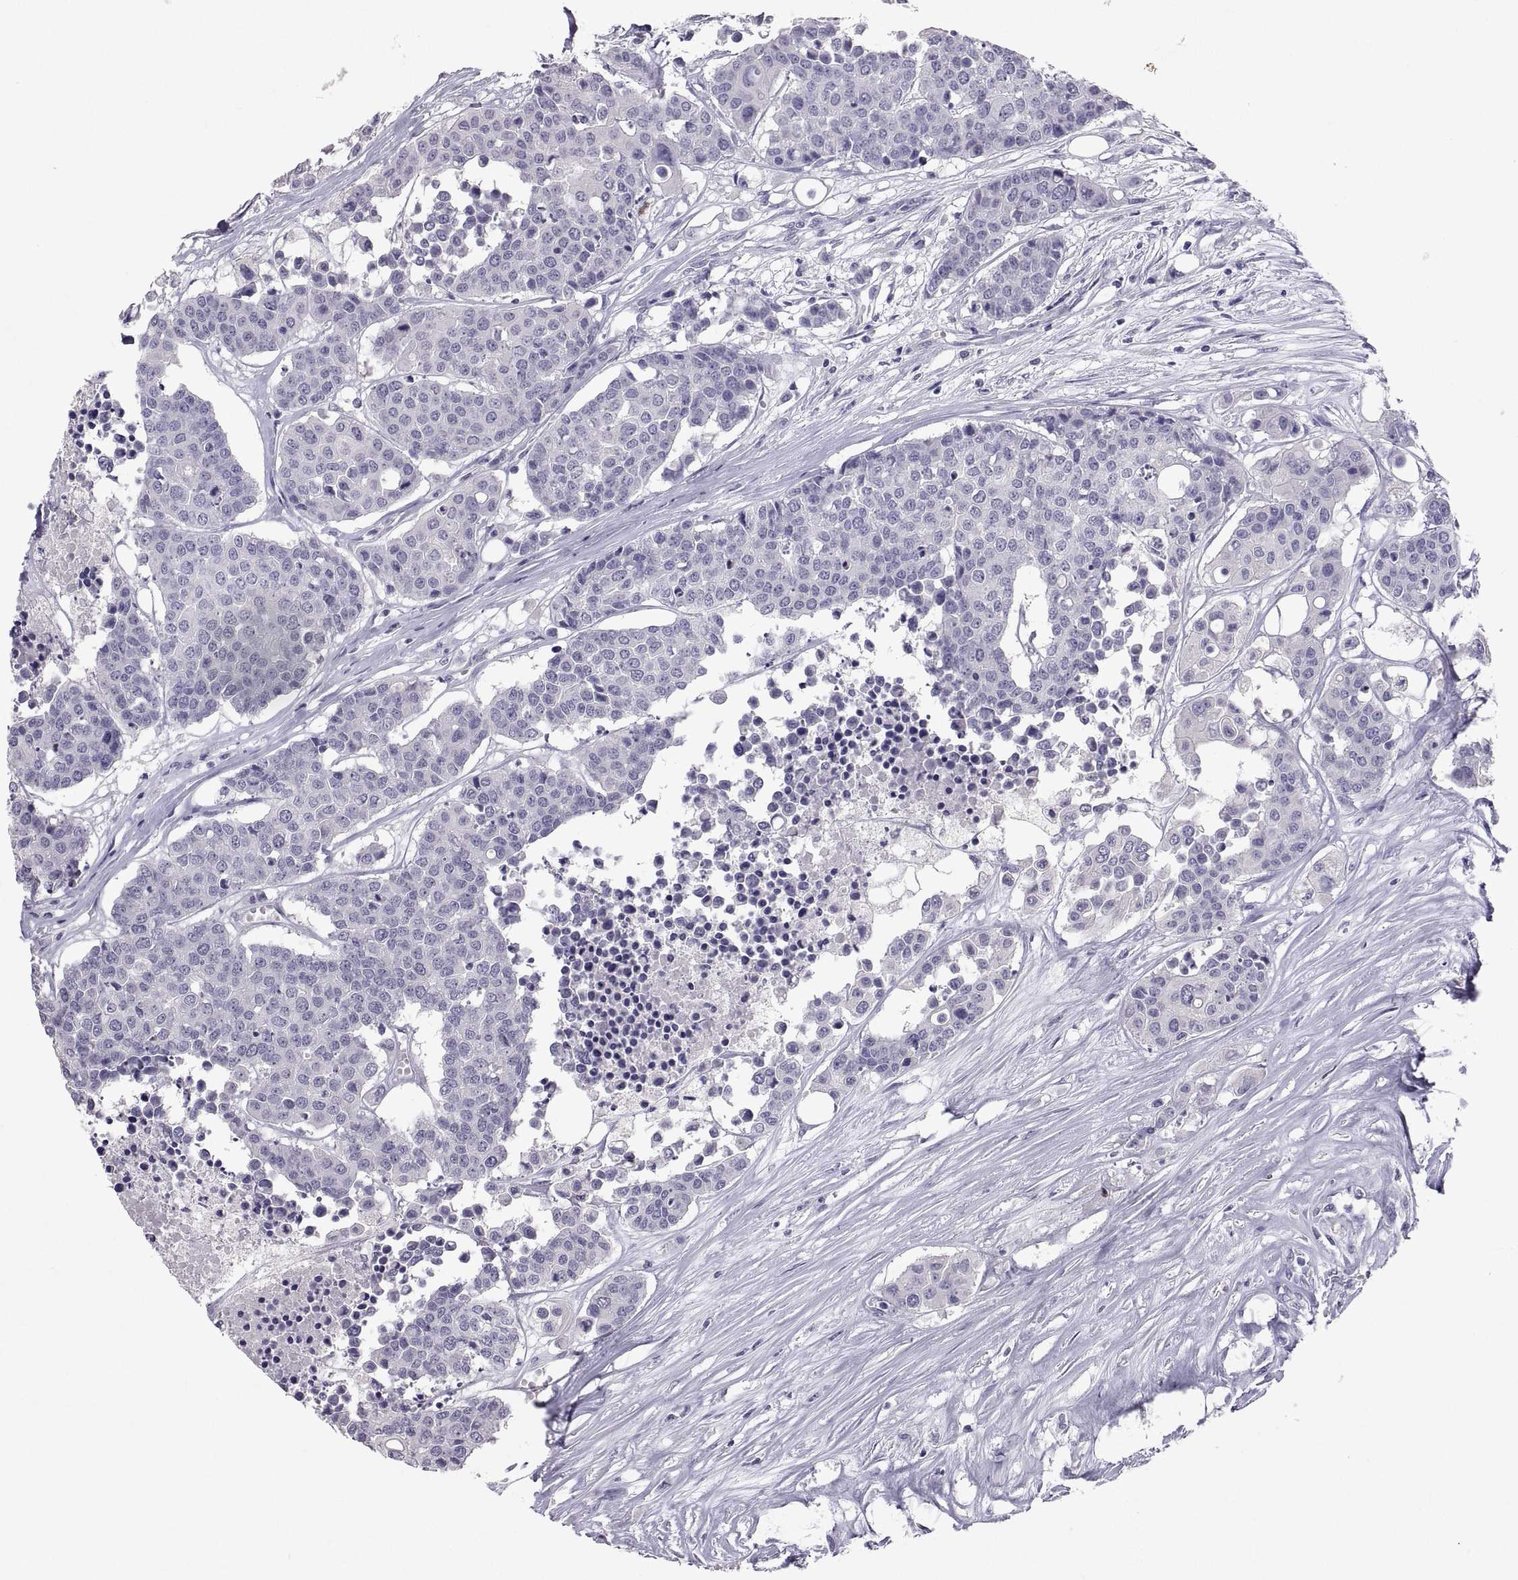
{"staining": {"intensity": "negative", "quantity": "none", "location": "none"}, "tissue": "carcinoid", "cell_type": "Tumor cells", "image_type": "cancer", "snomed": [{"axis": "morphology", "description": "Carcinoid, malignant, NOS"}, {"axis": "topography", "description": "Colon"}], "caption": "High magnification brightfield microscopy of carcinoid stained with DAB (brown) and counterstained with hematoxylin (blue): tumor cells show no significant expression.", "gene": "SOX21", "patient": {"sex": "male", "age": 81}}